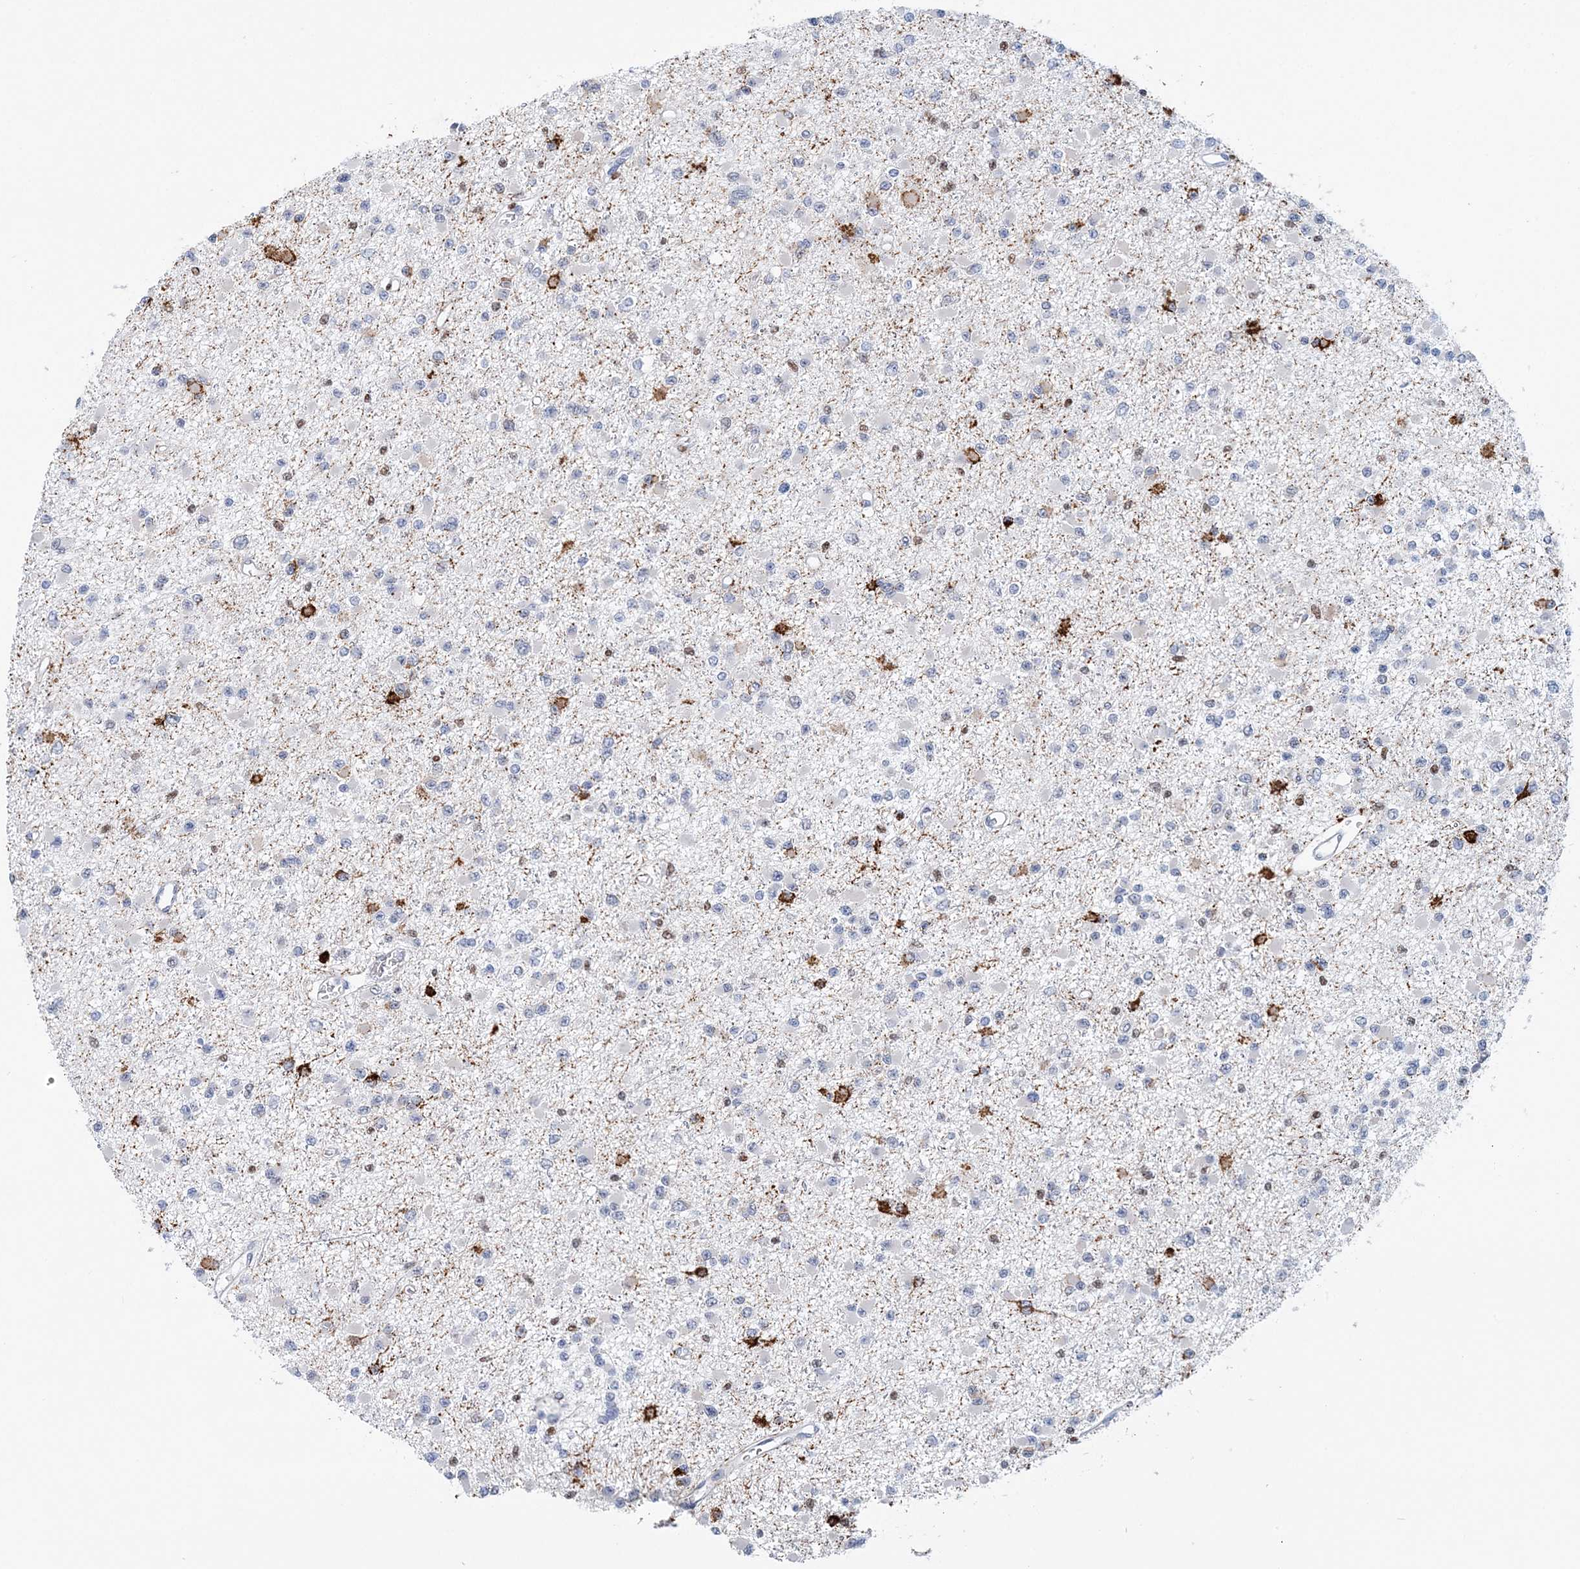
{"staining": {"intensity": "negative", "quantity": "none", "location": "none"}, "tissue": "glioma", "cell_type": "Tumor cells", "image_type": "cancer", "snomed": [{"axis": "morphology", "description": "Glioma, malignant, Low grade"}, {"axis": "topography", "description": "Brain"}], "caption": "A micrograph of glioma stained for a protein exhibits no brown staining in tumor cells.", "gene": "NIT2", "patient": {"sex": "female", "age": 22}}